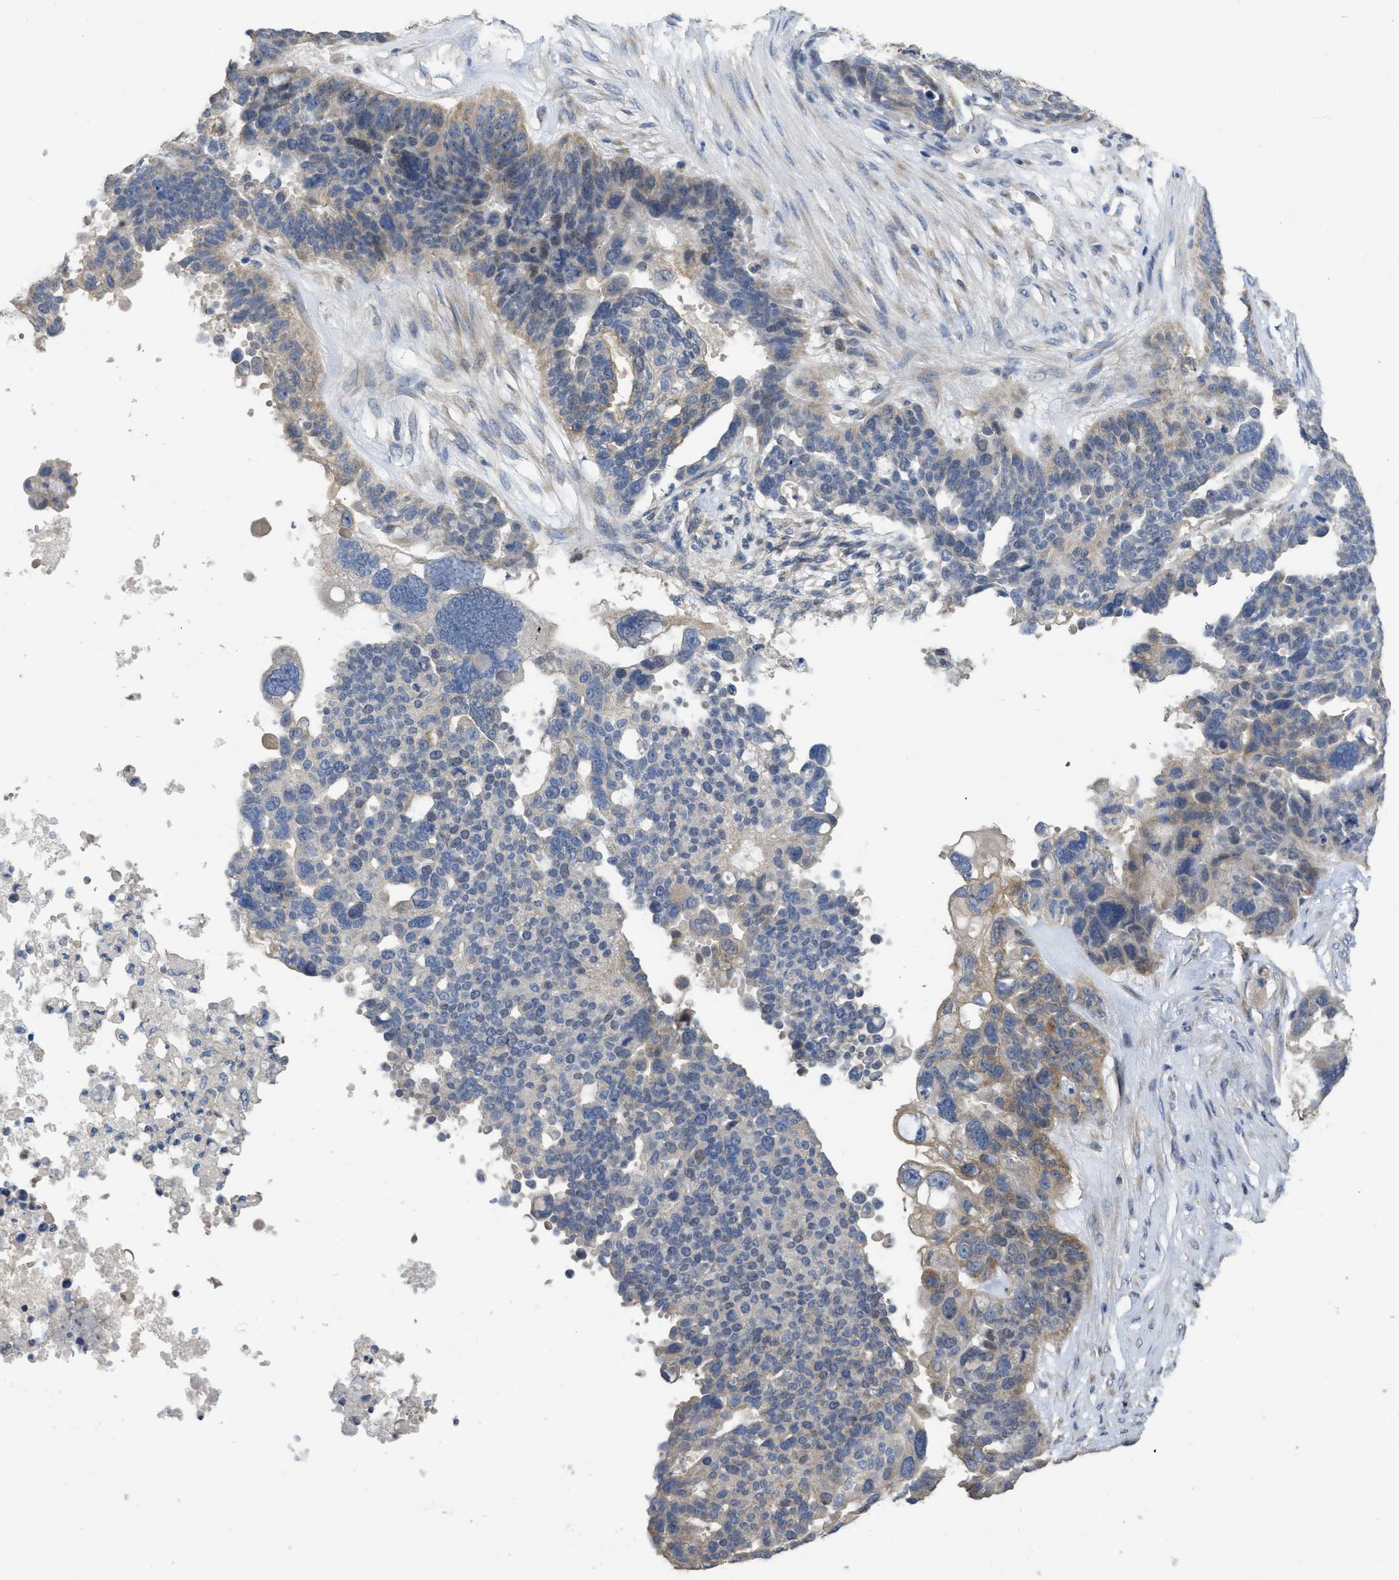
{"staining": {"intensity": "weak", "quantity": "25%-75%", "location": "cytoplasmic/membranous"}, "tissue": "ovarian cancer", "cell_type": "Tumor cells", "image_type": "cancer", "snomed": [{"axis": "morphology", "description": "Cystadenocarcinoma, serous, NOS"}, {"axis": "topography", "description": "Ovary"}], "caption": "Immunohistochemical staining of serous cystadenocarcinoma (ovarian) demonstrates low levels of weak cytoplasmic/membranous staining in about 25%-75% of tumor cells.", "gene": "SFXN2", "patient": {"sex": "female", "age": 59}}